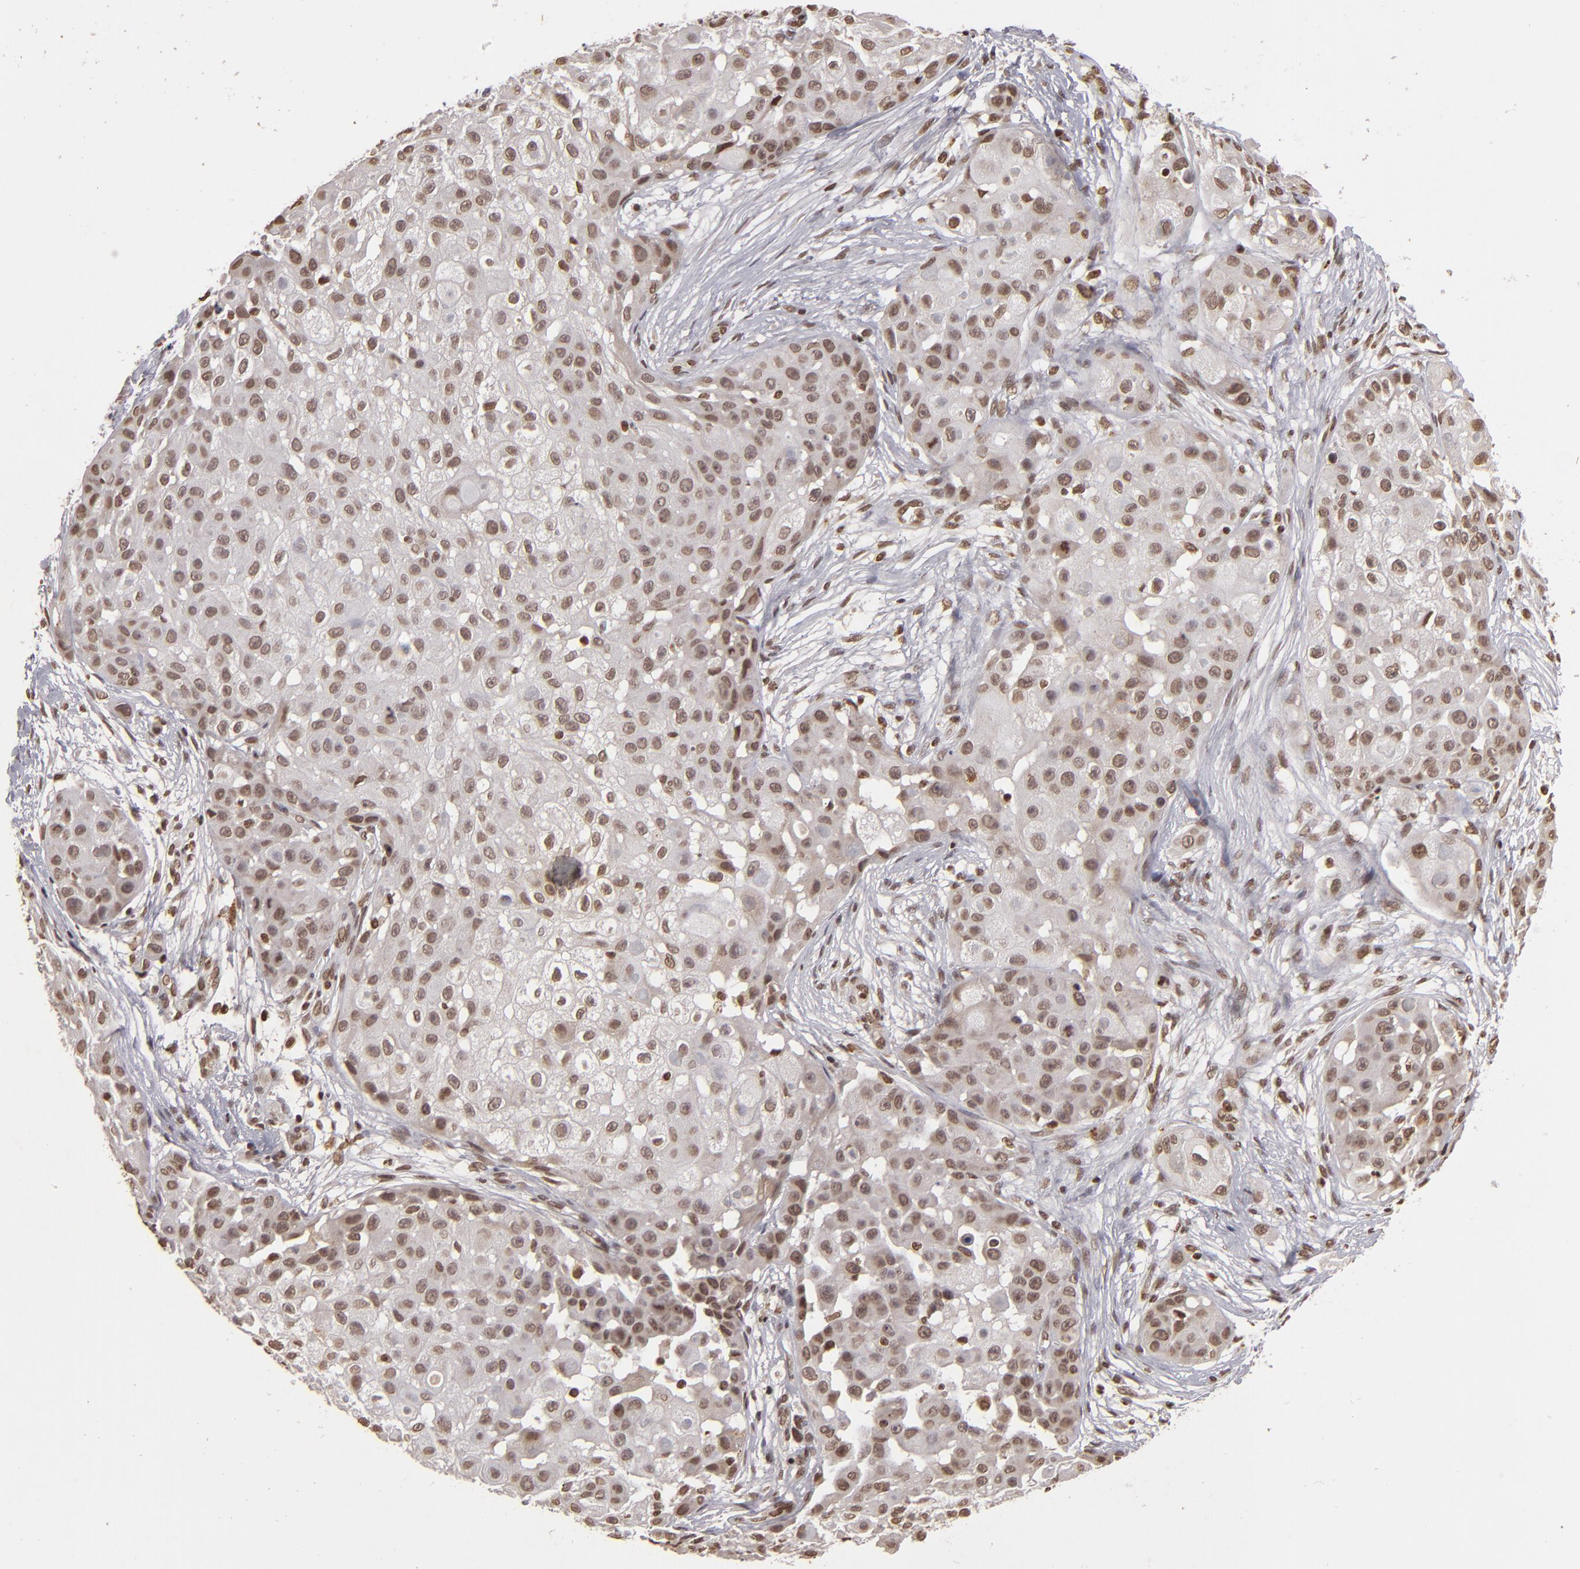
{"staining": {"intensity": "moderate", "quantity": "25%-75%", "location": "nuclear"}, "tissue": "skin cancer", "cell_type": "Tumor cells", "image_type": "cancer", "snomed": [{"axis": "morphology", "description": "Squamous cell carcinoma, NOS"}, {"axis": "topography", "description": "Skin"}], "caption": "High-magnification brightfield microscopy of skin squamous cell carcinoma stained with DAB (brown) and counterstained with hematoxylin (blue). tumor cells exhibit moderate nuclear staining is present in about25%-75% of cells.", "gene": "CUL3", "patient": {"sex": "female", "age": 57}}